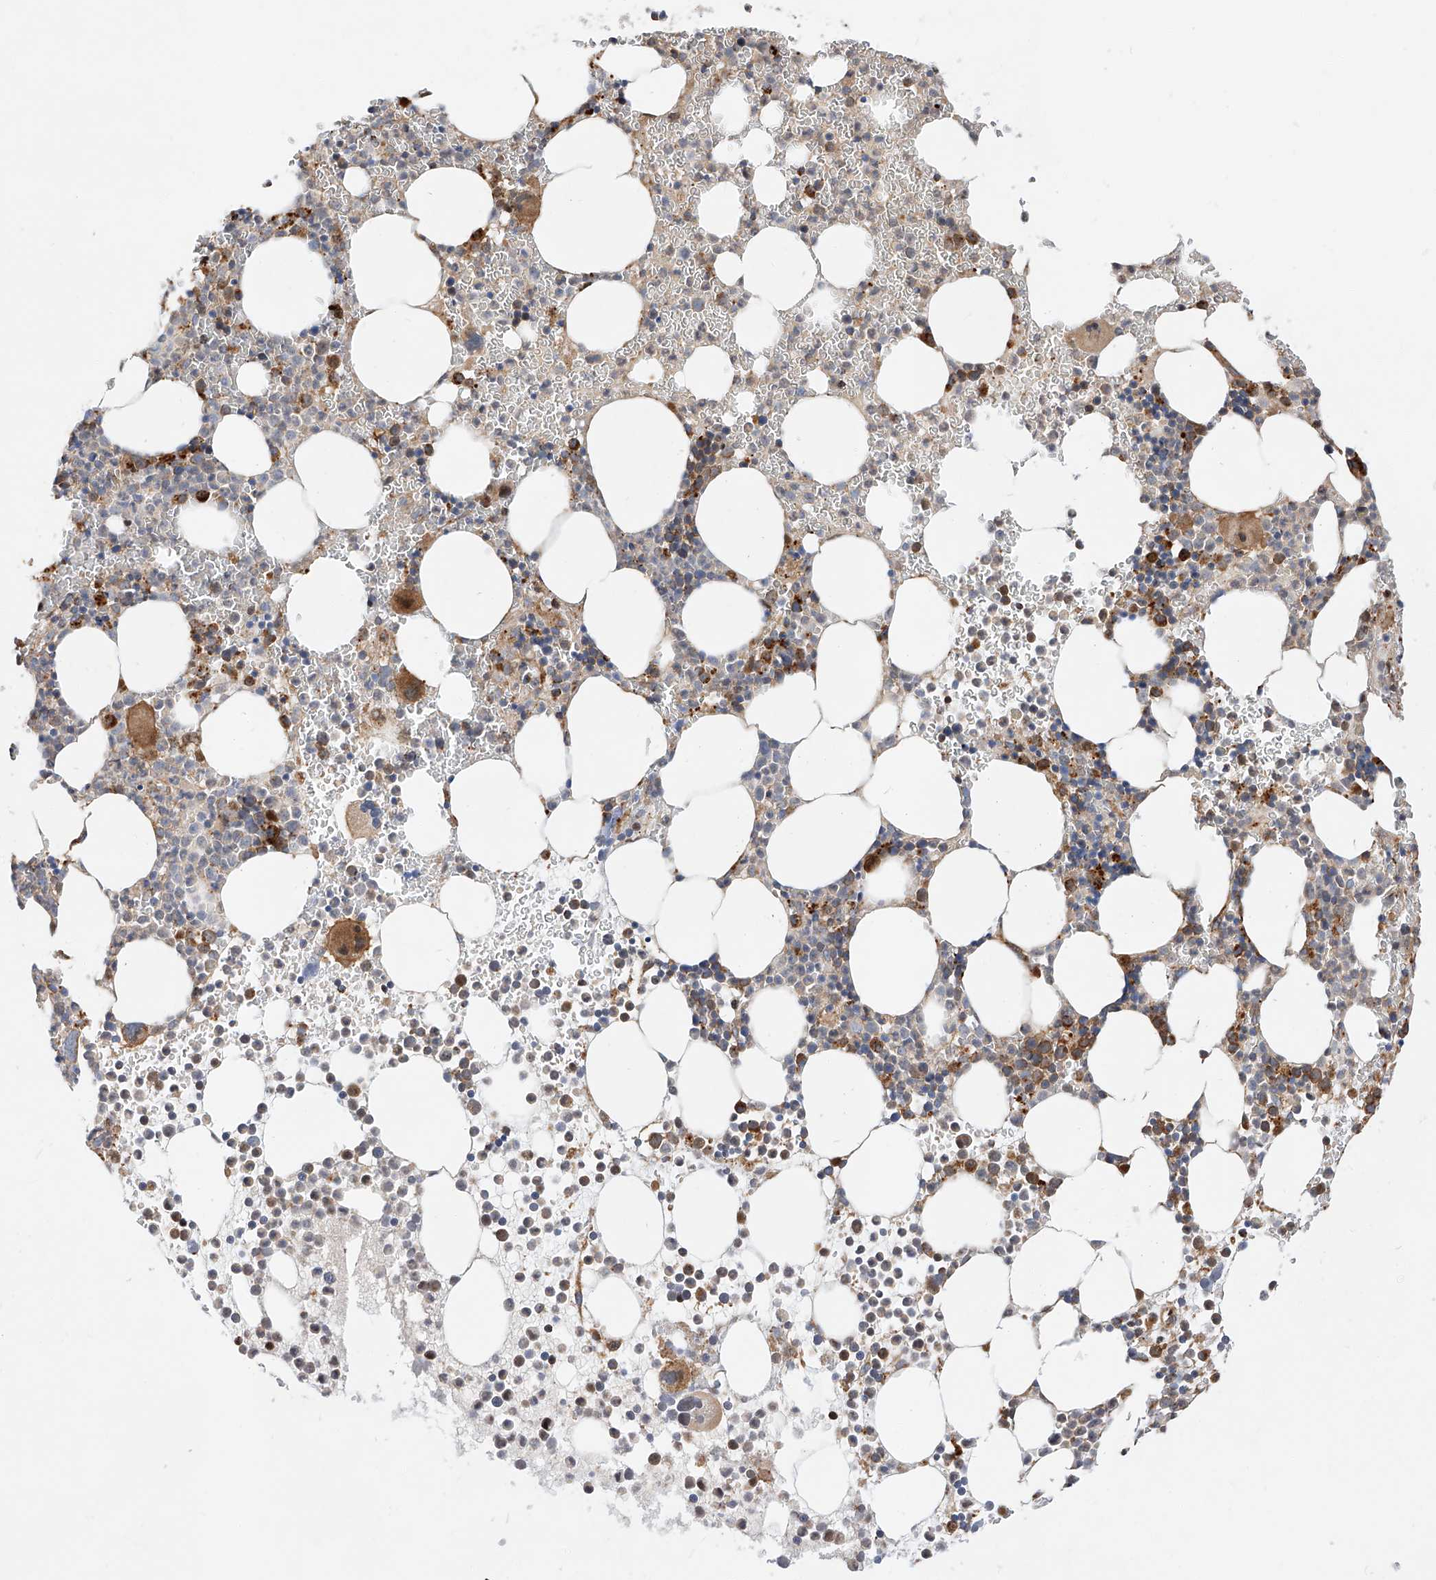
{"staining": {"intensity": "moderate", "quantity": "25%-75%", "location": "cytoplasmic/membranous"}, "tissue": "bone marrow", "cell_type": "Hematopoietic cells", "image_type": "normal", "snomed": [{"axis": "morphology", "description": "Normal tissue, NOS"}, {"axis": "topography", "description": "Bone marrow"}], "caption": "Brown immunohistochemical staining in unremarkable human bone marrow demonstrates moderate cytoplasmic/membranous expression in about 25%-75% of hematopoietic cells.", "gene": "DIRAS3", "patient": {"sex": "female", "age": 78}}